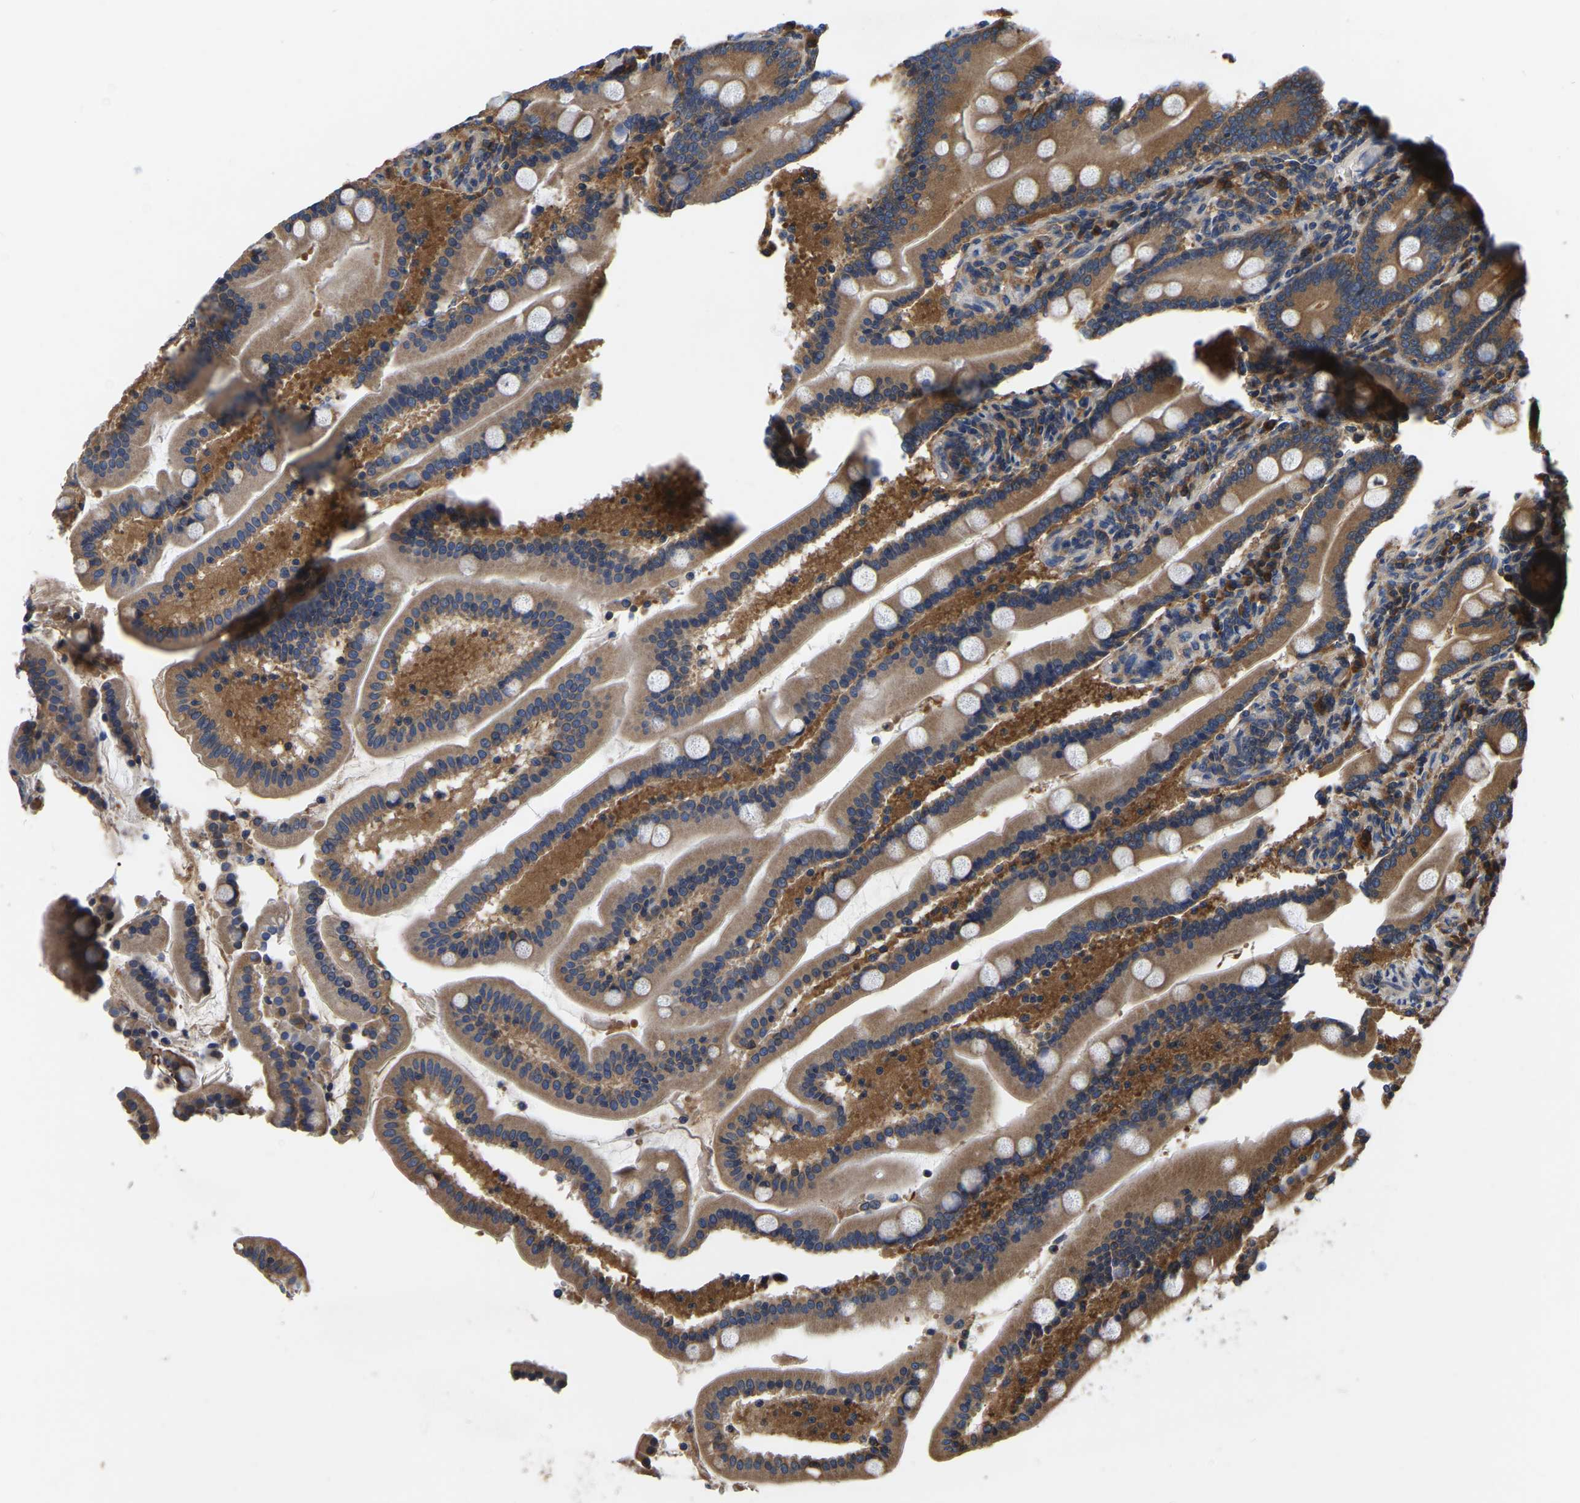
{"staining": {"intensity": "moderate", "quantity": ">75%", "location": "cytoplasmic/membranous"}, "tissue": "duodenum", "cell_type": "Glandular cells", "image_type": "normal", "snomed": [{"axis": "morphology", "description": "Normal tissue, NOS"}, {"axis": "topography", "description": "Duodenum"}], "caption": "Protein positivity by IHC demonstrates moderate cytoplasmic/membranous expression in approximately >75% of glandular cells in unremarkable duodenum. The staining is performed using DAB (3,3'-diaminobenzidine) brown chromogen to label protein expression. The nuclei are counter-stained blue using hematoxylin.", "gene": "GARS1", "patient": {"sex": "male", "age": 54}}